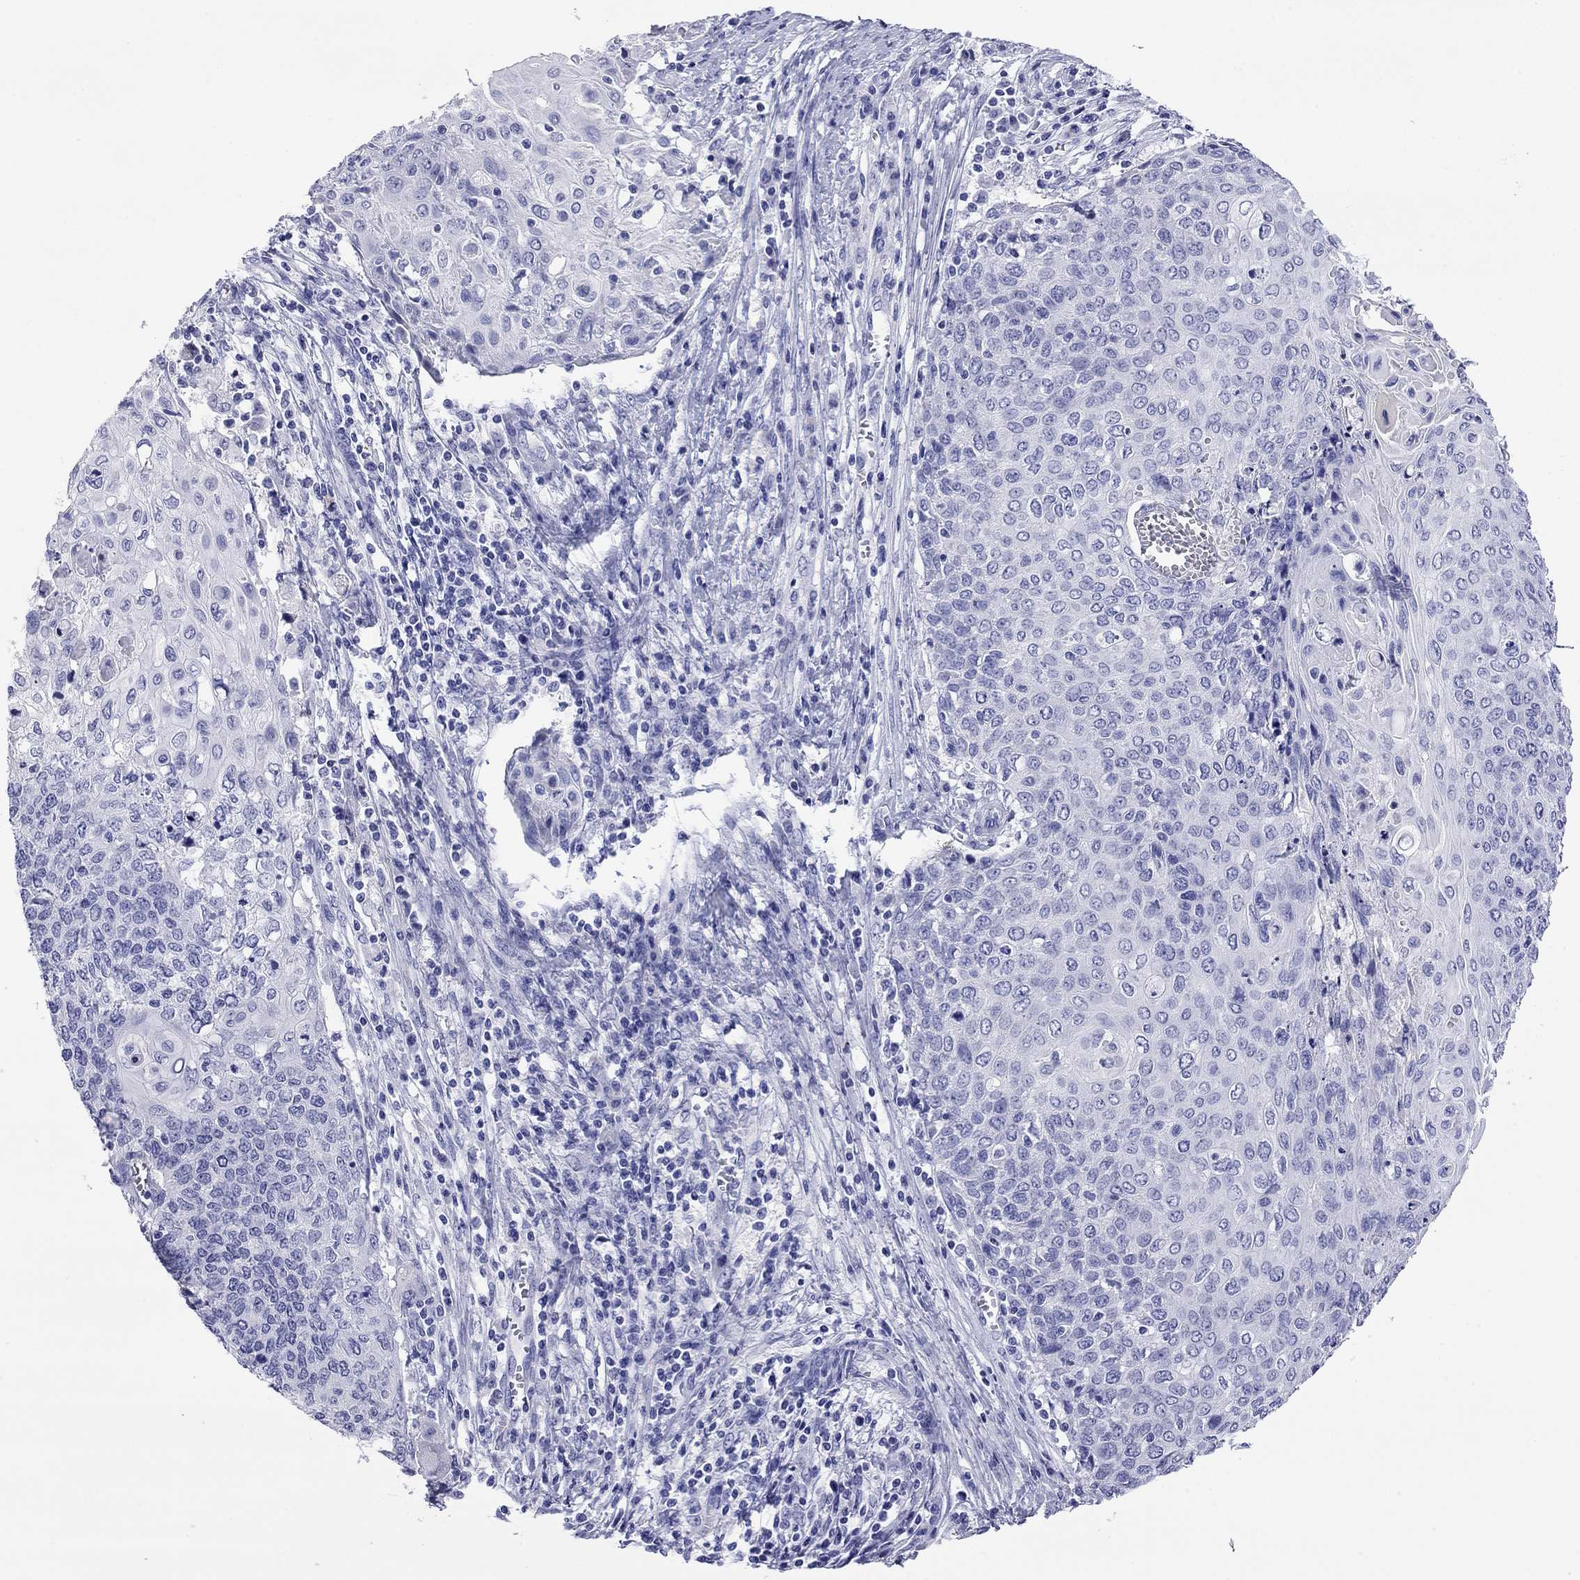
{"staining": {"intensity": "negative", "quantity": "none", "location": "none"}, "tissue": "cervical cancer", "cell_type": "Tumor cells", "image_type": "cancer", "snomed": [{"axis": "morphology", "description": "Squamous cell carcinoma, NOS"}, {"axis": "topography", "description": "Cervix"}], "caption": "DAB (3,3'-diaminobenzidine) immunohistochemical staining of human cervical cancer (squamous cell carcinoma) displays no significant staining in tumor cells.", "gene": "FIGLA", "patient": {"sex": "female", "age": 39}}